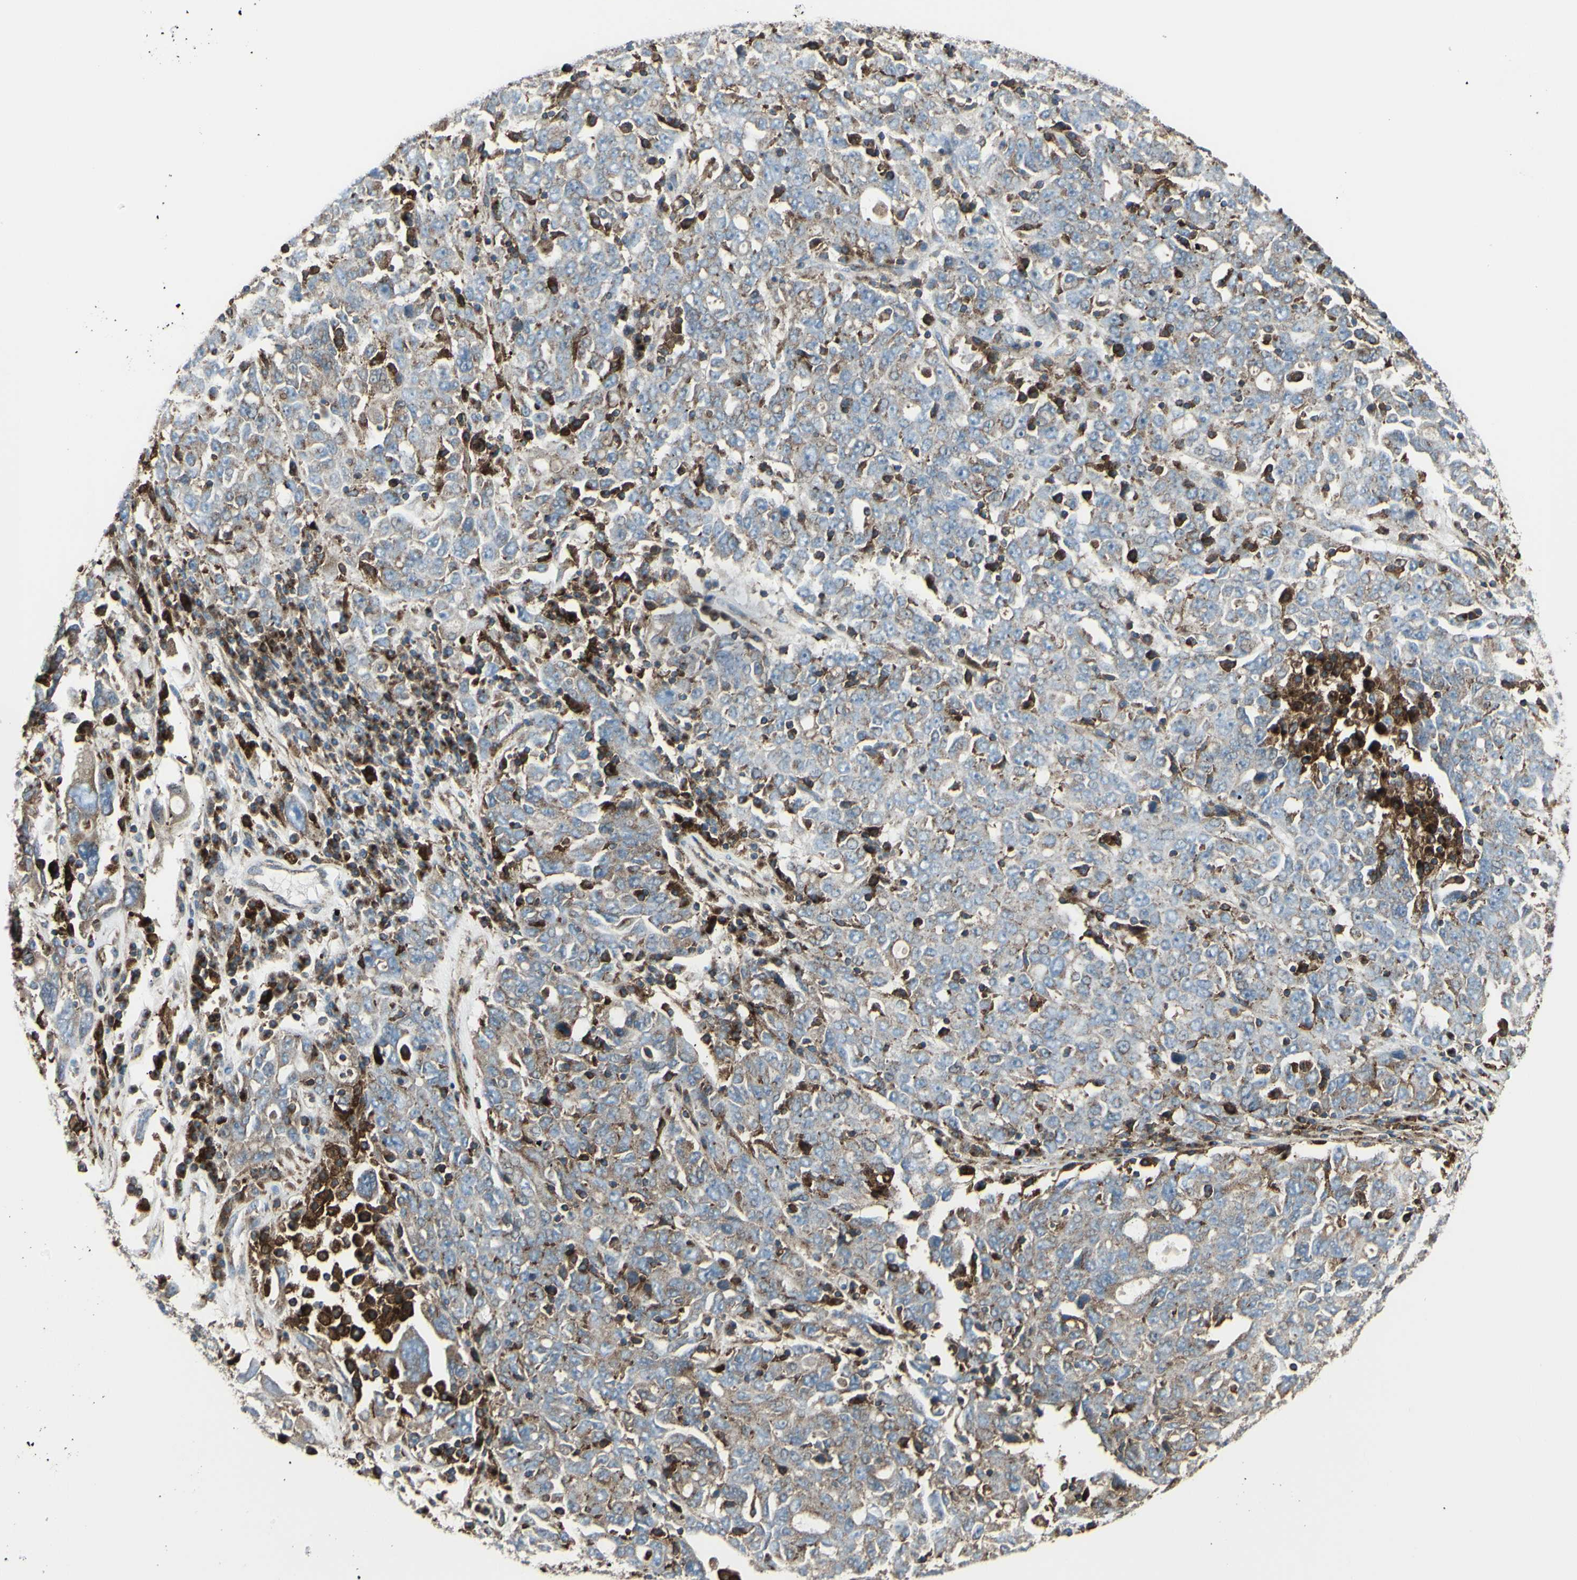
{"staining": {"intensity": "weak", "quantity": ">75%", "location": "cytoplasmic/membranous"}, "tissue": "ovarian cancer", "cell_type": "Tumor cells", "image_type": "cancer", "snomed": [{"axis": "morphology", "description": "Carcinoma, endometroid"}, {"axis": "topography", "description": "Ovary"}], "caption": "Immunohistochemical staining of human ovarian endometroid carcinoma shows low levels of weak cytoplasmic/membranous staining in approximately >75% of tumor cells.", "gene": "NAPA", "patient": {"sex": "female", "age": 62}}